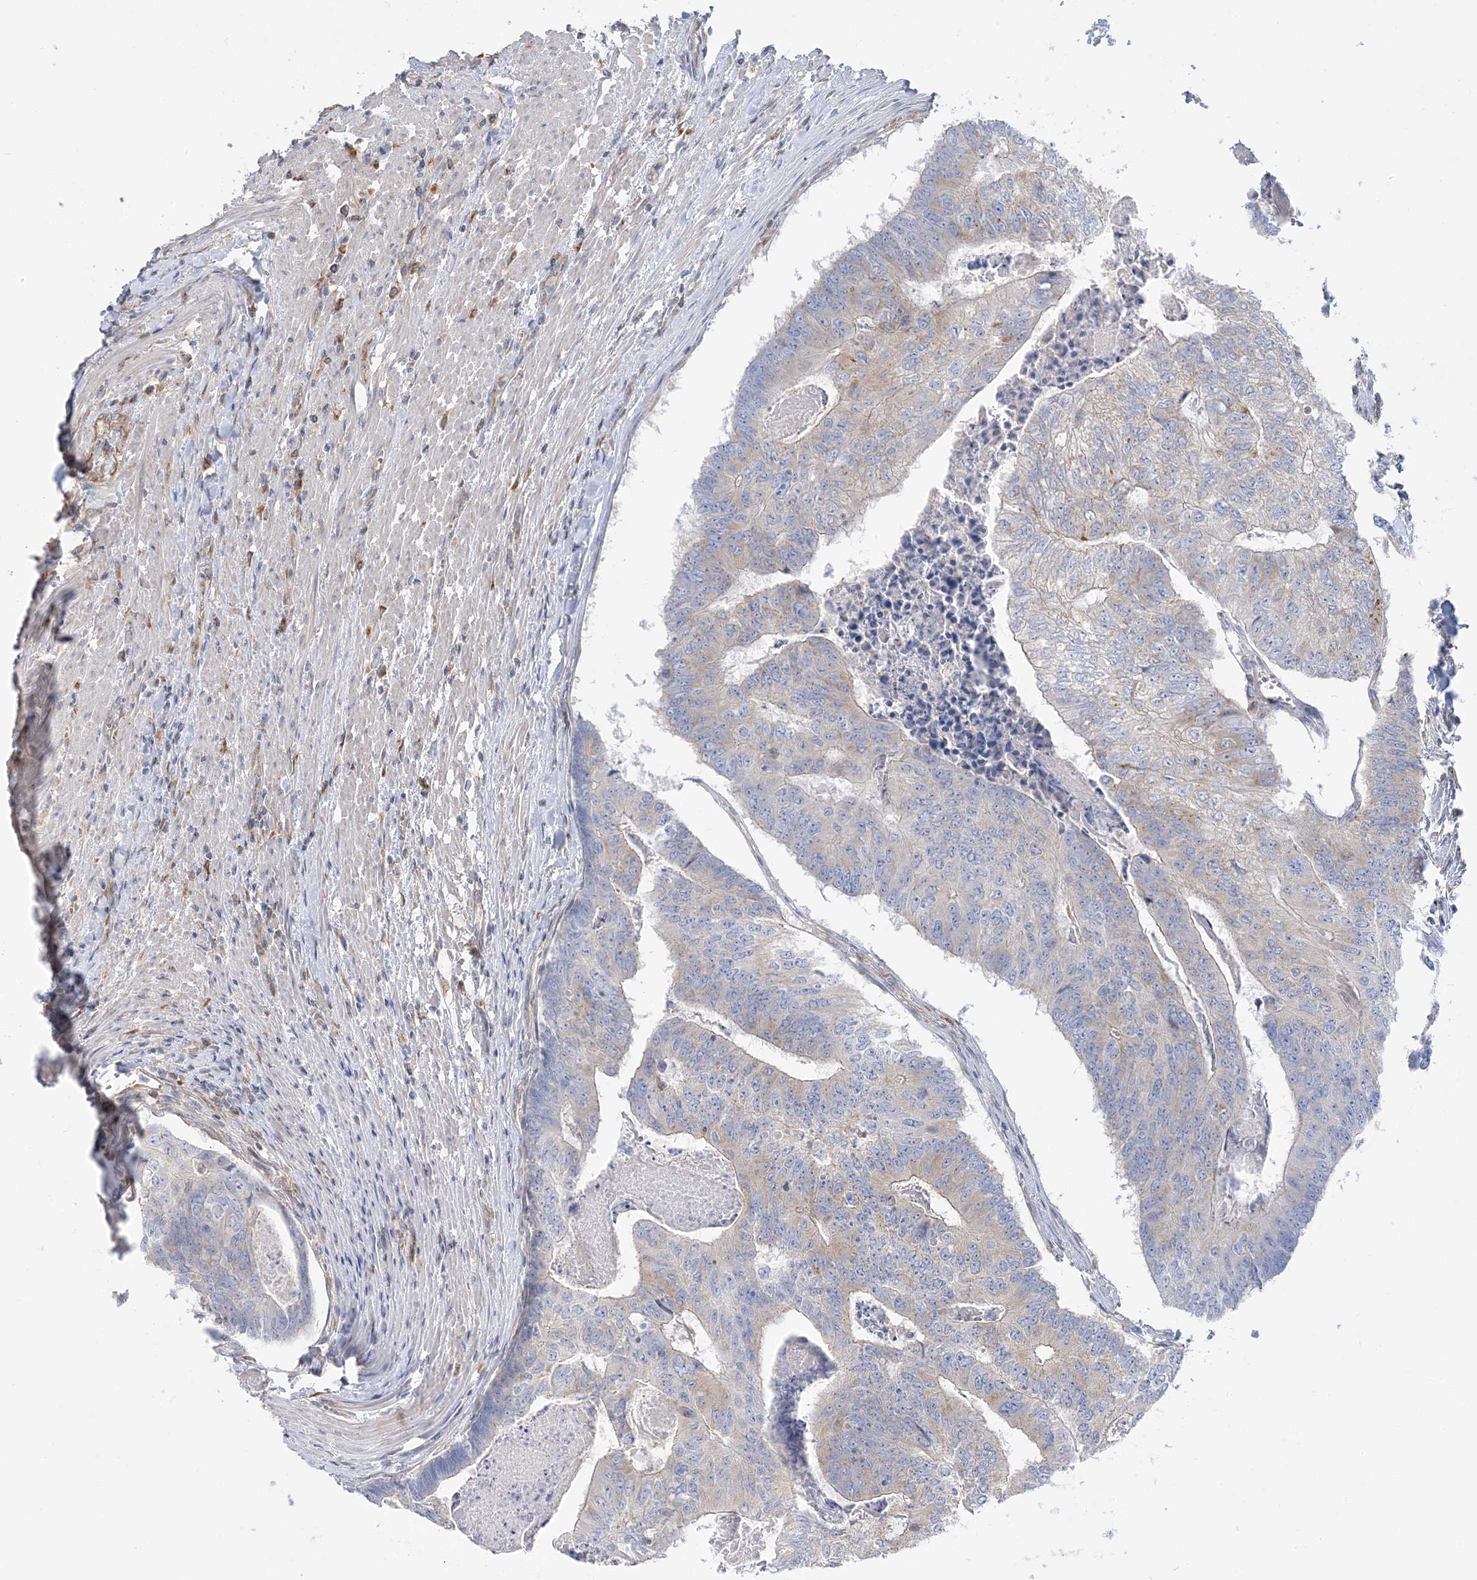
{"staining": {"intensity": "weak", "quantity": "<25%", "location": "cytoplasmic/membranous"}, "tissue": "colorectal cancer", "cell_type": "Tumor cells", "image_type": "cancer", "snomed": [{"axis": "morphology", "description": "Adenocarcinoma, NOS"}, {"axis": "topography", "description": "Colon"}], "caption": "Tumor cells are negative for protein expression in human colorectal adenocarcinoma.", "gene": "FAM114A2", "patient": {"sex": "female", "age": 67}}